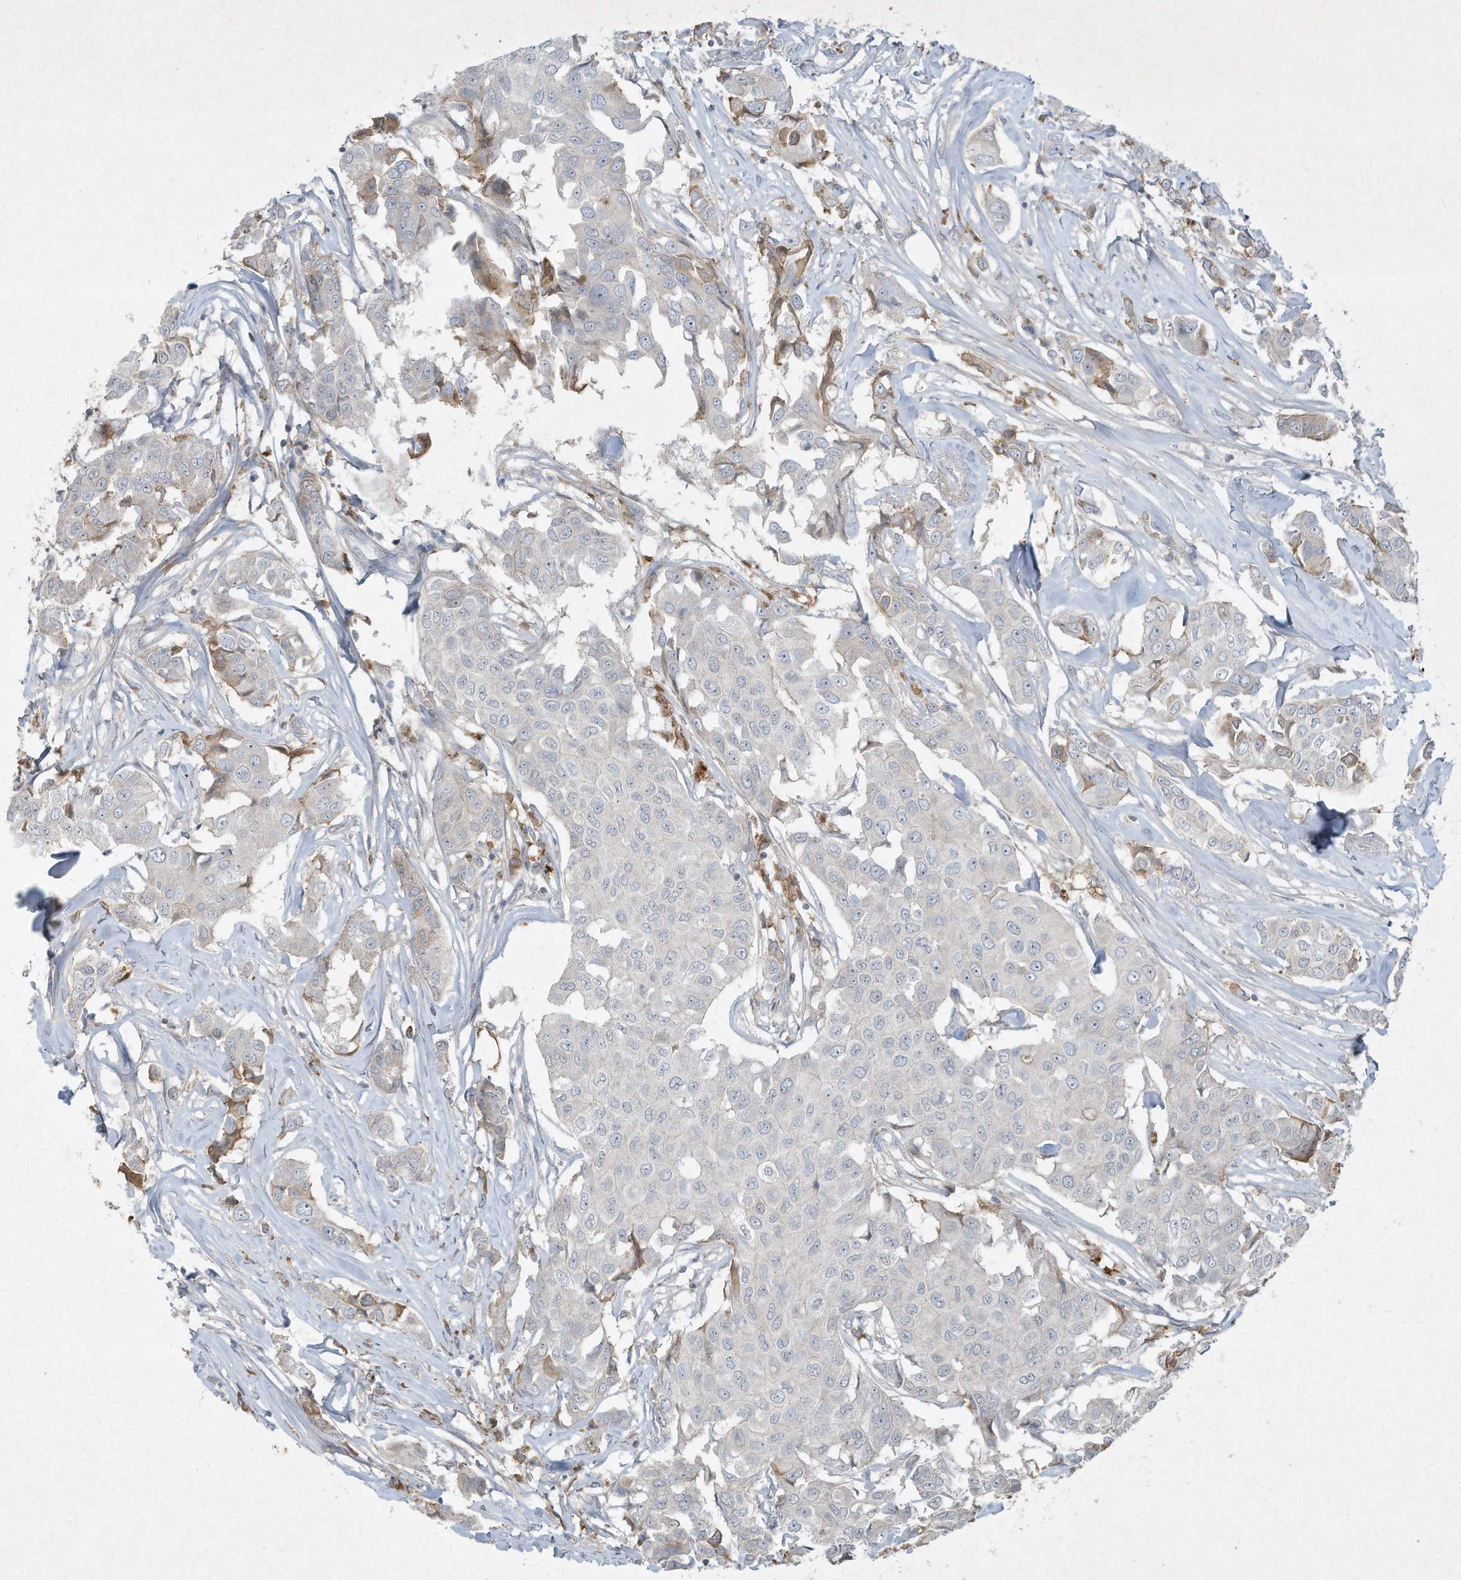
{"staining": {"intensity": "negative", "quantity": "none", "location": "none"}, "tissue": "breast cancer", "cell_type": "Tumor cells", "image_type": "cancer", "snomed": [{"axis": "morphology", "description": "Duct carcinoma"}, {"axis": "topography", "description": "Breast"}], "caption": "The image exhibits no staining of tumor cells in breast cancer.", "gene": "FETUB", "patient": {"sex": "female", "age": 80}}